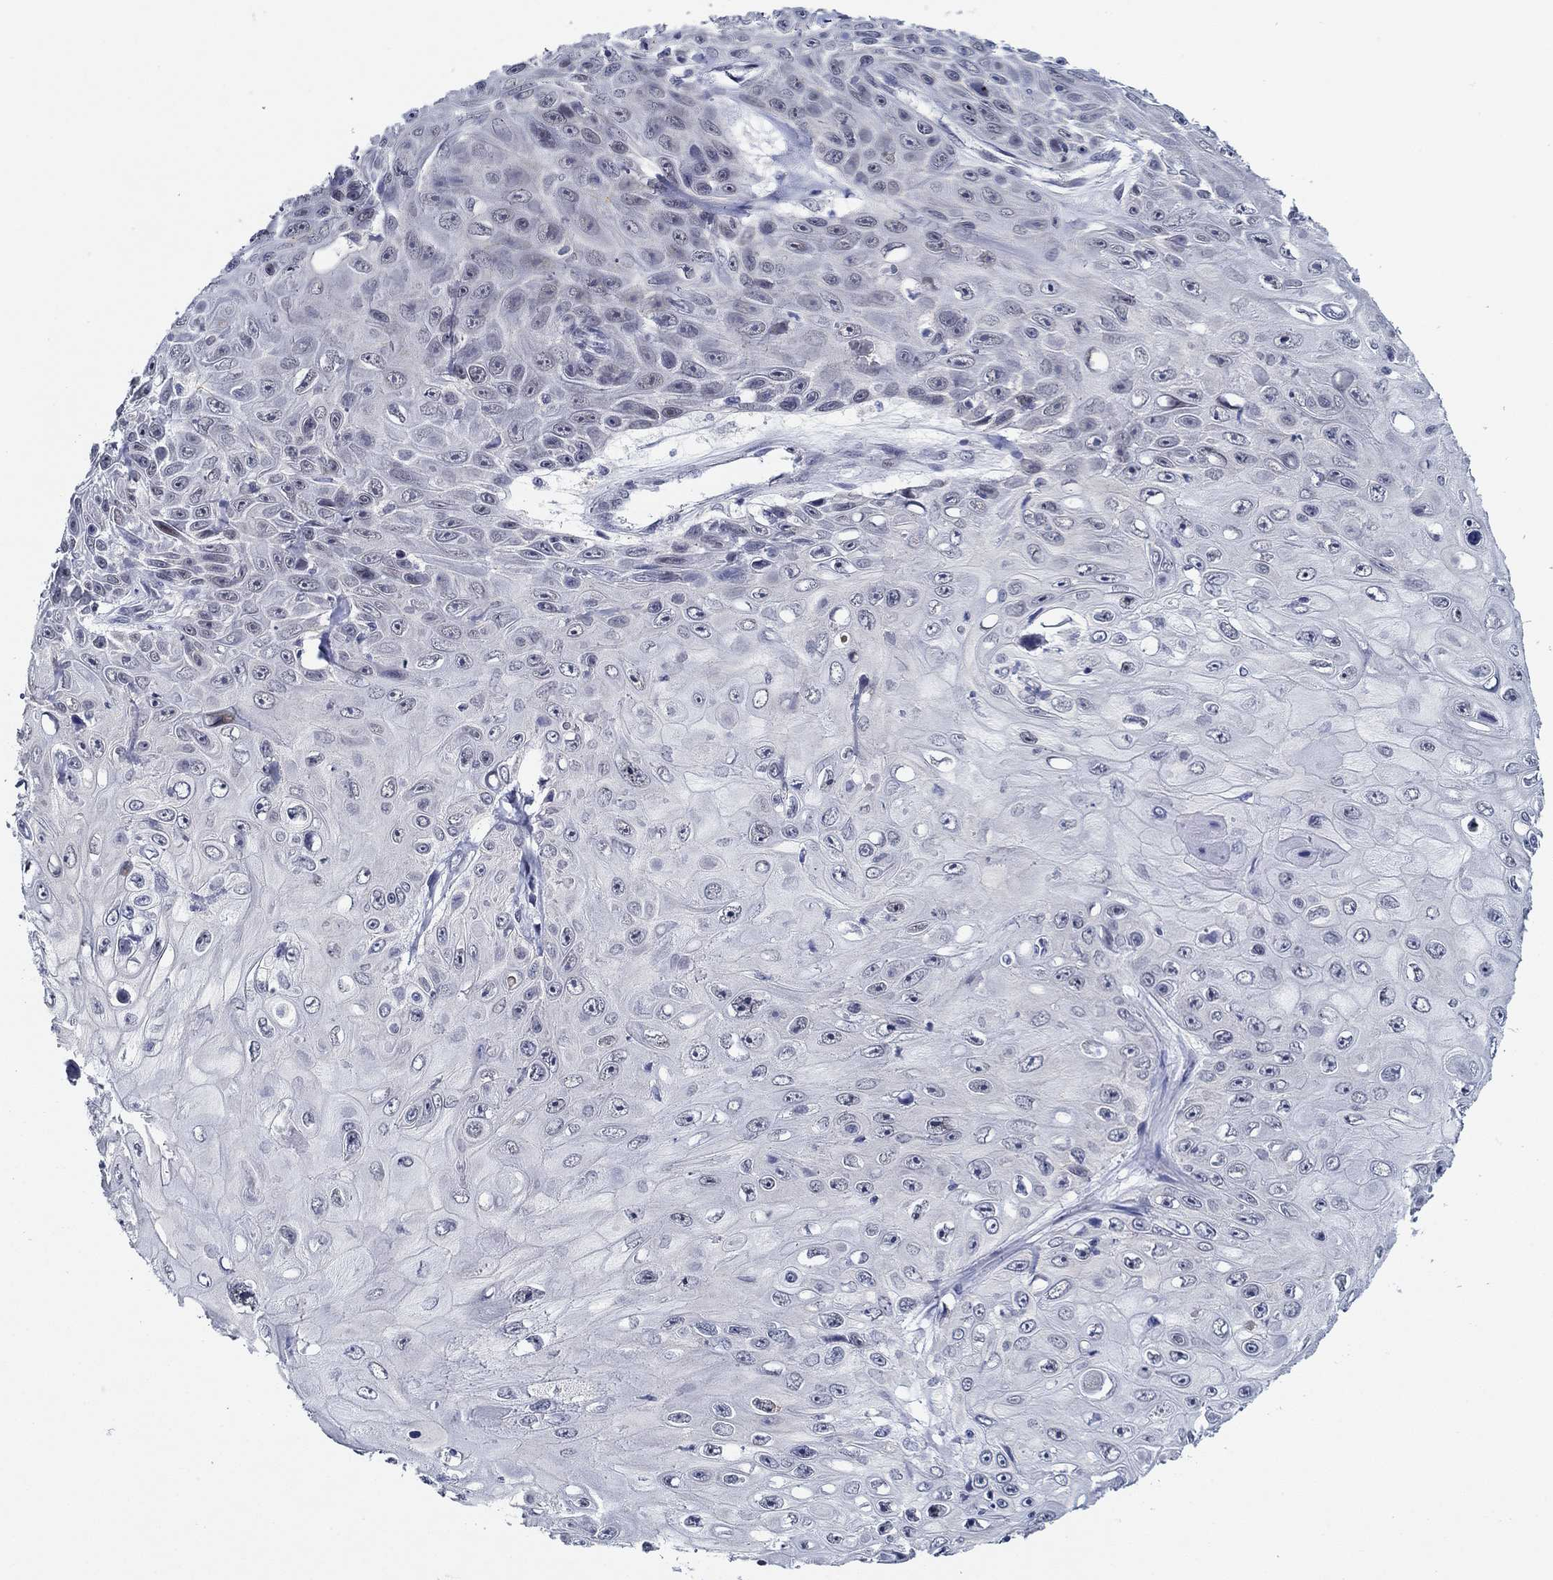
{"staining": {"intensity": "negative", "quantity": "none", "location": "none"}, "tissue": "skin cancer", "cell_type": "Tumor cells", "image_type": "cancer", "snomed": [{"axis": "morphology", "description": "Squamous cell carcinoma, NOS"}, {"axis": "topography", "description": "Skin"}], "caption": "Immunohistochemistry histopathology image of neoplastic tissue: human skin cancer stained with DAB (3,3'-diaminobenzidine) demonstrates no significant protein positivity in tumor cells.", "gene": "SLC34A1", "patient": {"sex": "male", "age": 82}}